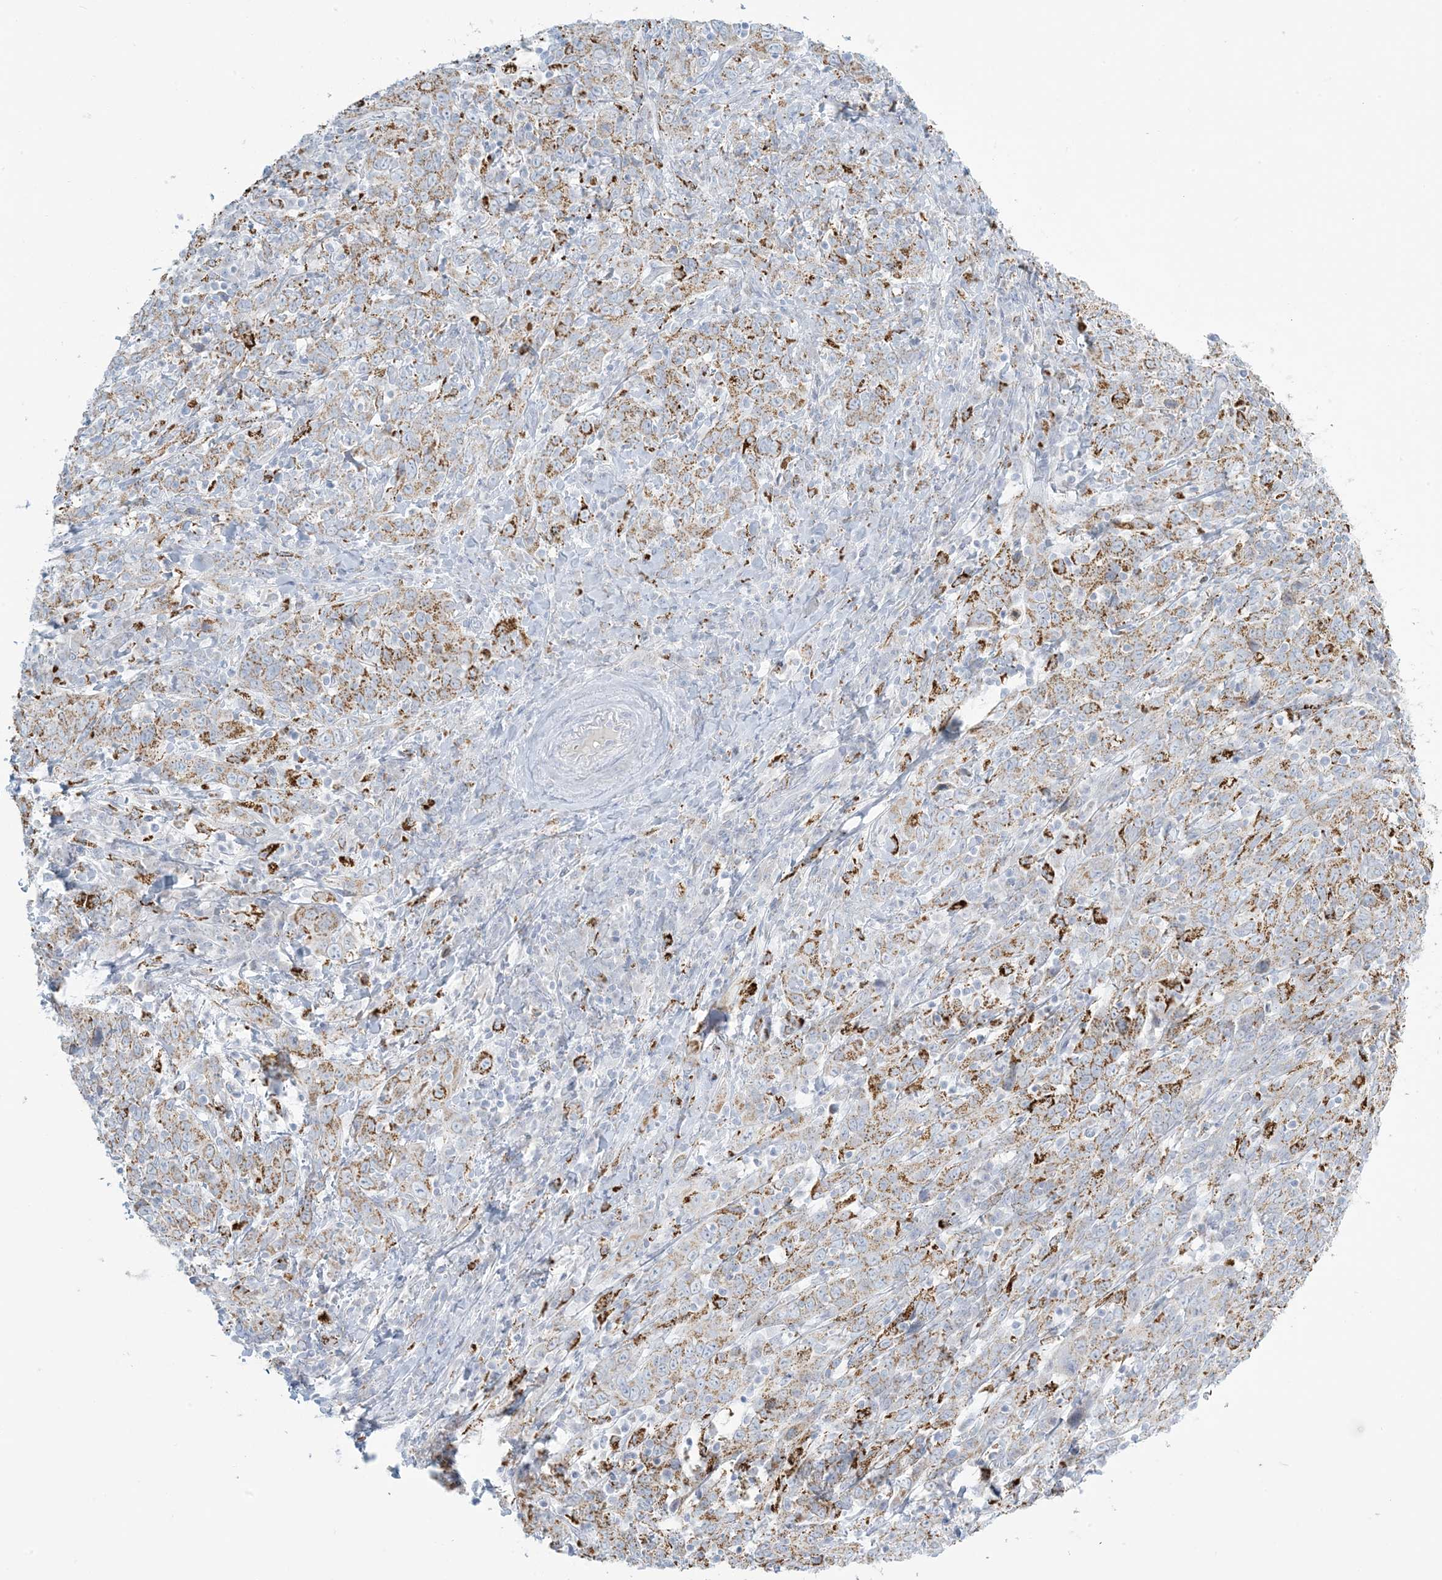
{"staining": {"intensity": "moderate", "quantity": ">75%", "location": "cytoplasmic/membranous"}, "tissue": "cervical cancer", "cell_type": "Tumor cells", "image_type": "cancer", "snomed": [{"axis": "morphology", "description": "Squamous cell carcinoma, NOS"}, {"axis": "topography", "description": "Cervix"}], "caption": "Cervical cancer (squamous cell carcinoma) stained for a protein (brown) demonstrates moderate cytoplasmic/membranous positive positivity in about >75% of tumor cells.", "gene": "ZDHHC4", "patient": {"sex": "female", "age": 46}}